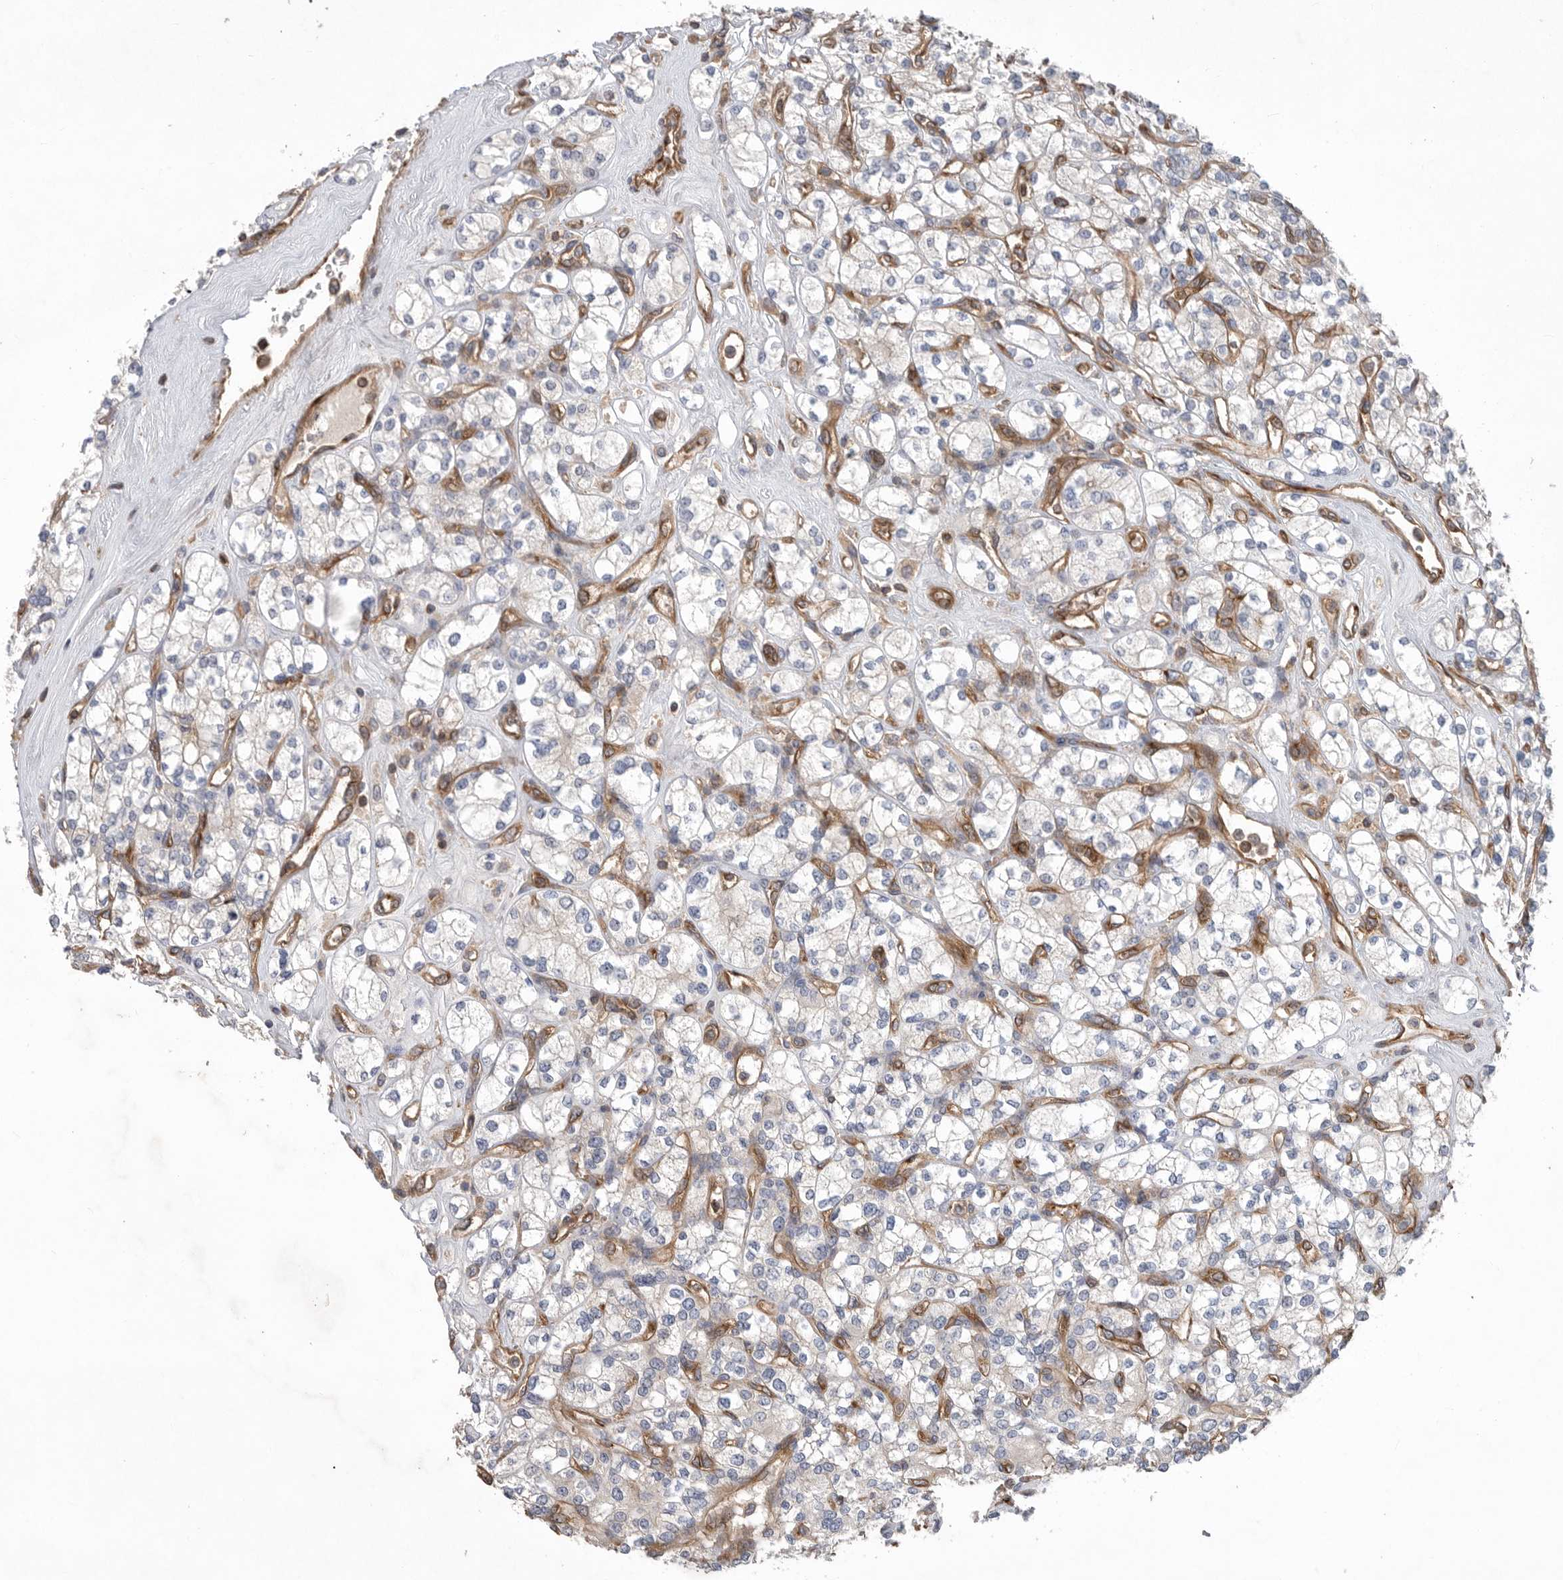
{"staining": {"intensity": "weak", "quantity": "<25%", "location": "cytoplasmic/membranous"}, "tissue": "renal cancer", "cell_type": "Tumor cells", "image_type": "cancer", "snomed": [{"axis": "morphology", "description": "Adenocarcinoma, NOS"}, {"axis": "topography", "description": "Kidney"}], "caption": "There is no significant expression in tumor cells of renal cancer.", "gene": "PRKCH", "patient": {"sex": "male", "age": 77}}